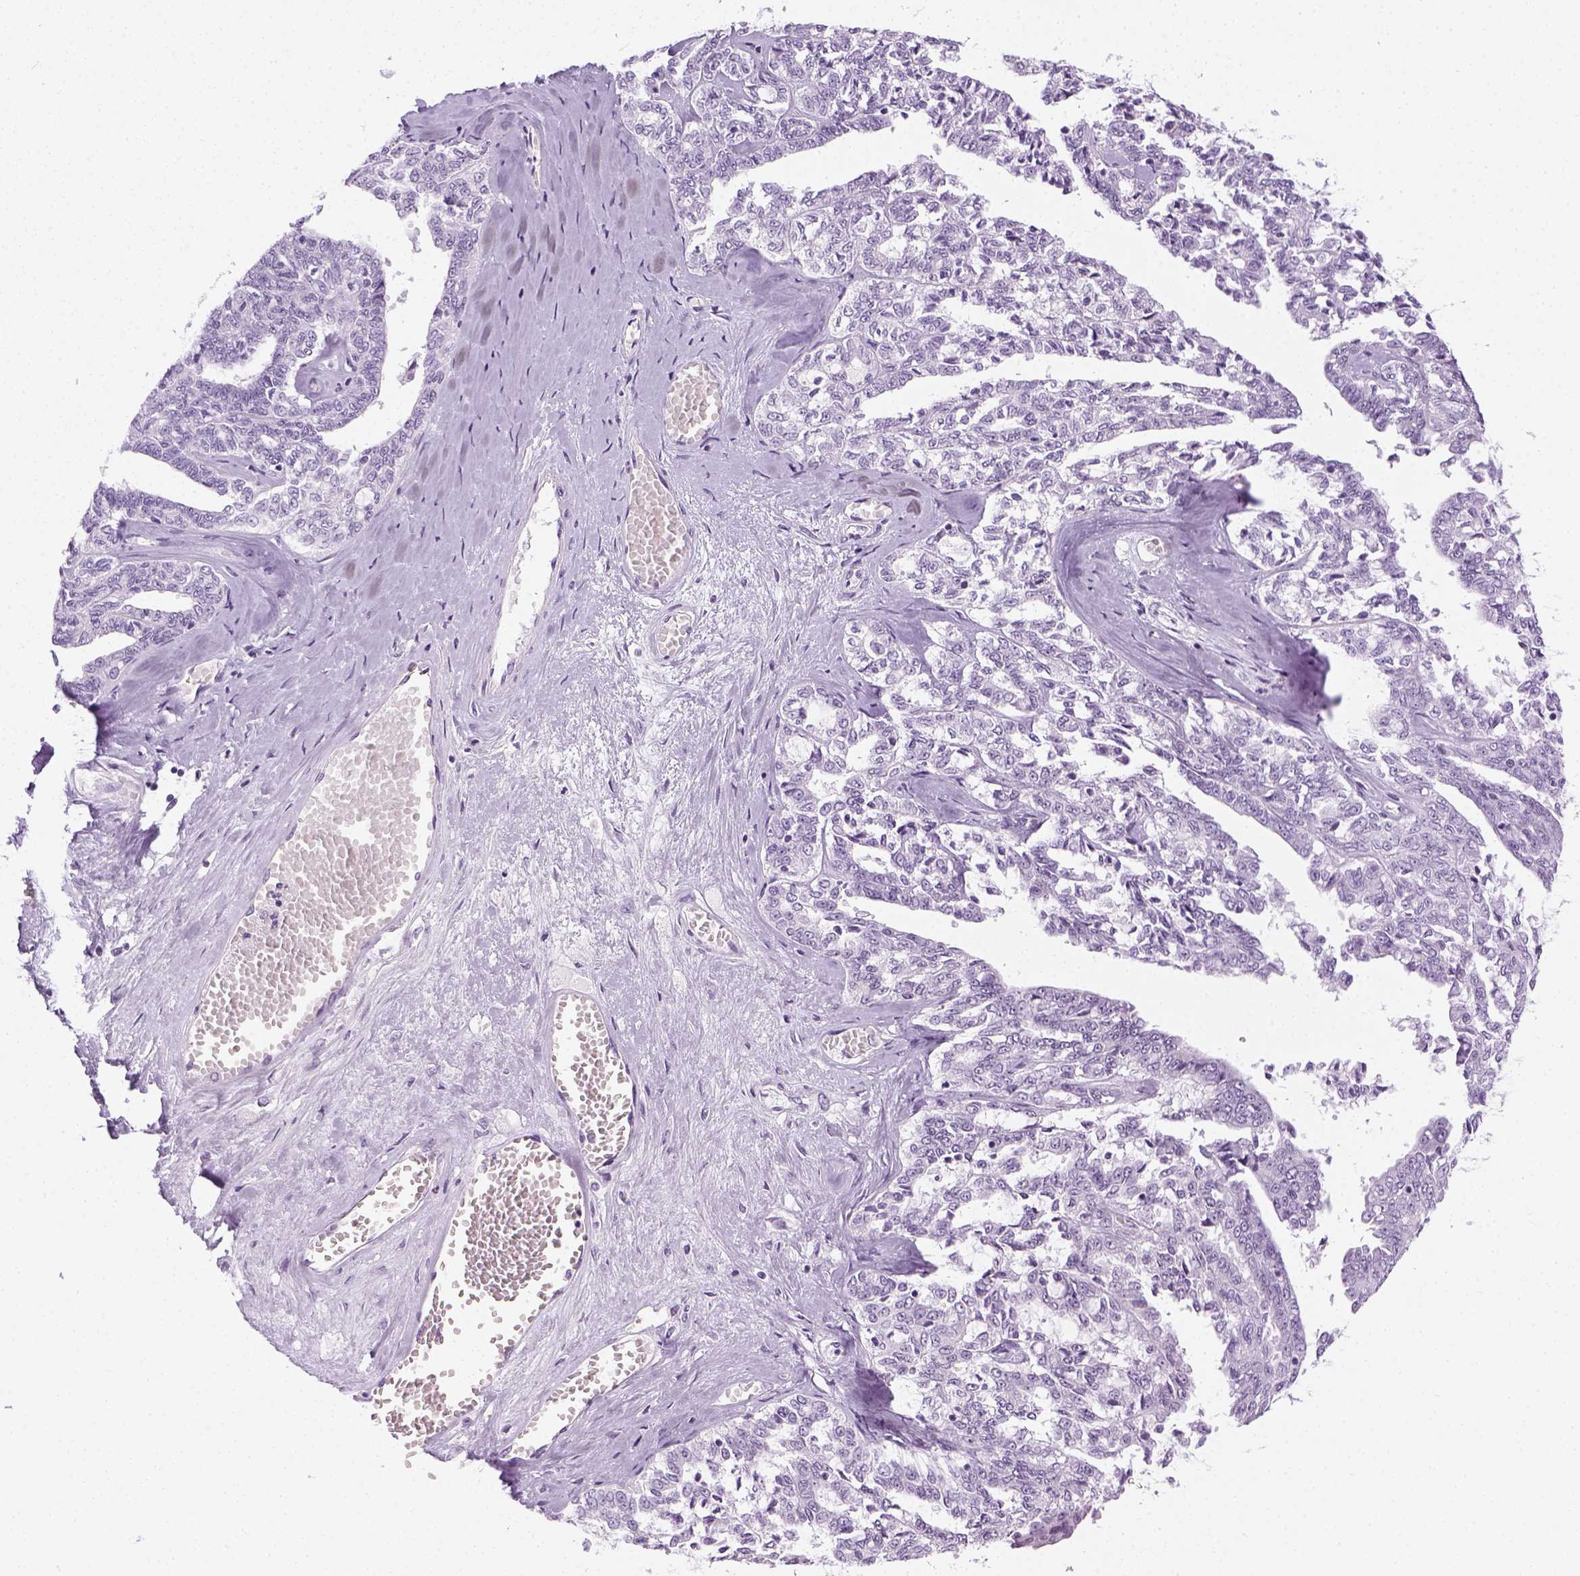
{"staining": {"intensity": "negative", "quantity": "none", "location": "none"}, "tissue": "ovarian cancer", "cell_type": "Tumor cells", "image_type": "cancer", "snomed": [{"axis": "morphology", "description": "Cystadenocarcinoma, serous, NOS"}, {"axis": "topography", "description": "Ovary"}], "caption": "Immunohistochemical staining of human ovarian cancer exhibits no significant expression in tumor cells. (Stains: DAB (3,3'-diaminobenzidine) IHC with hematoxylin counter stain, Microscopy: brightfield microscopy at high magnification).", "gene": "LGSN", "patient": {"sex": "female", "age": 71}}